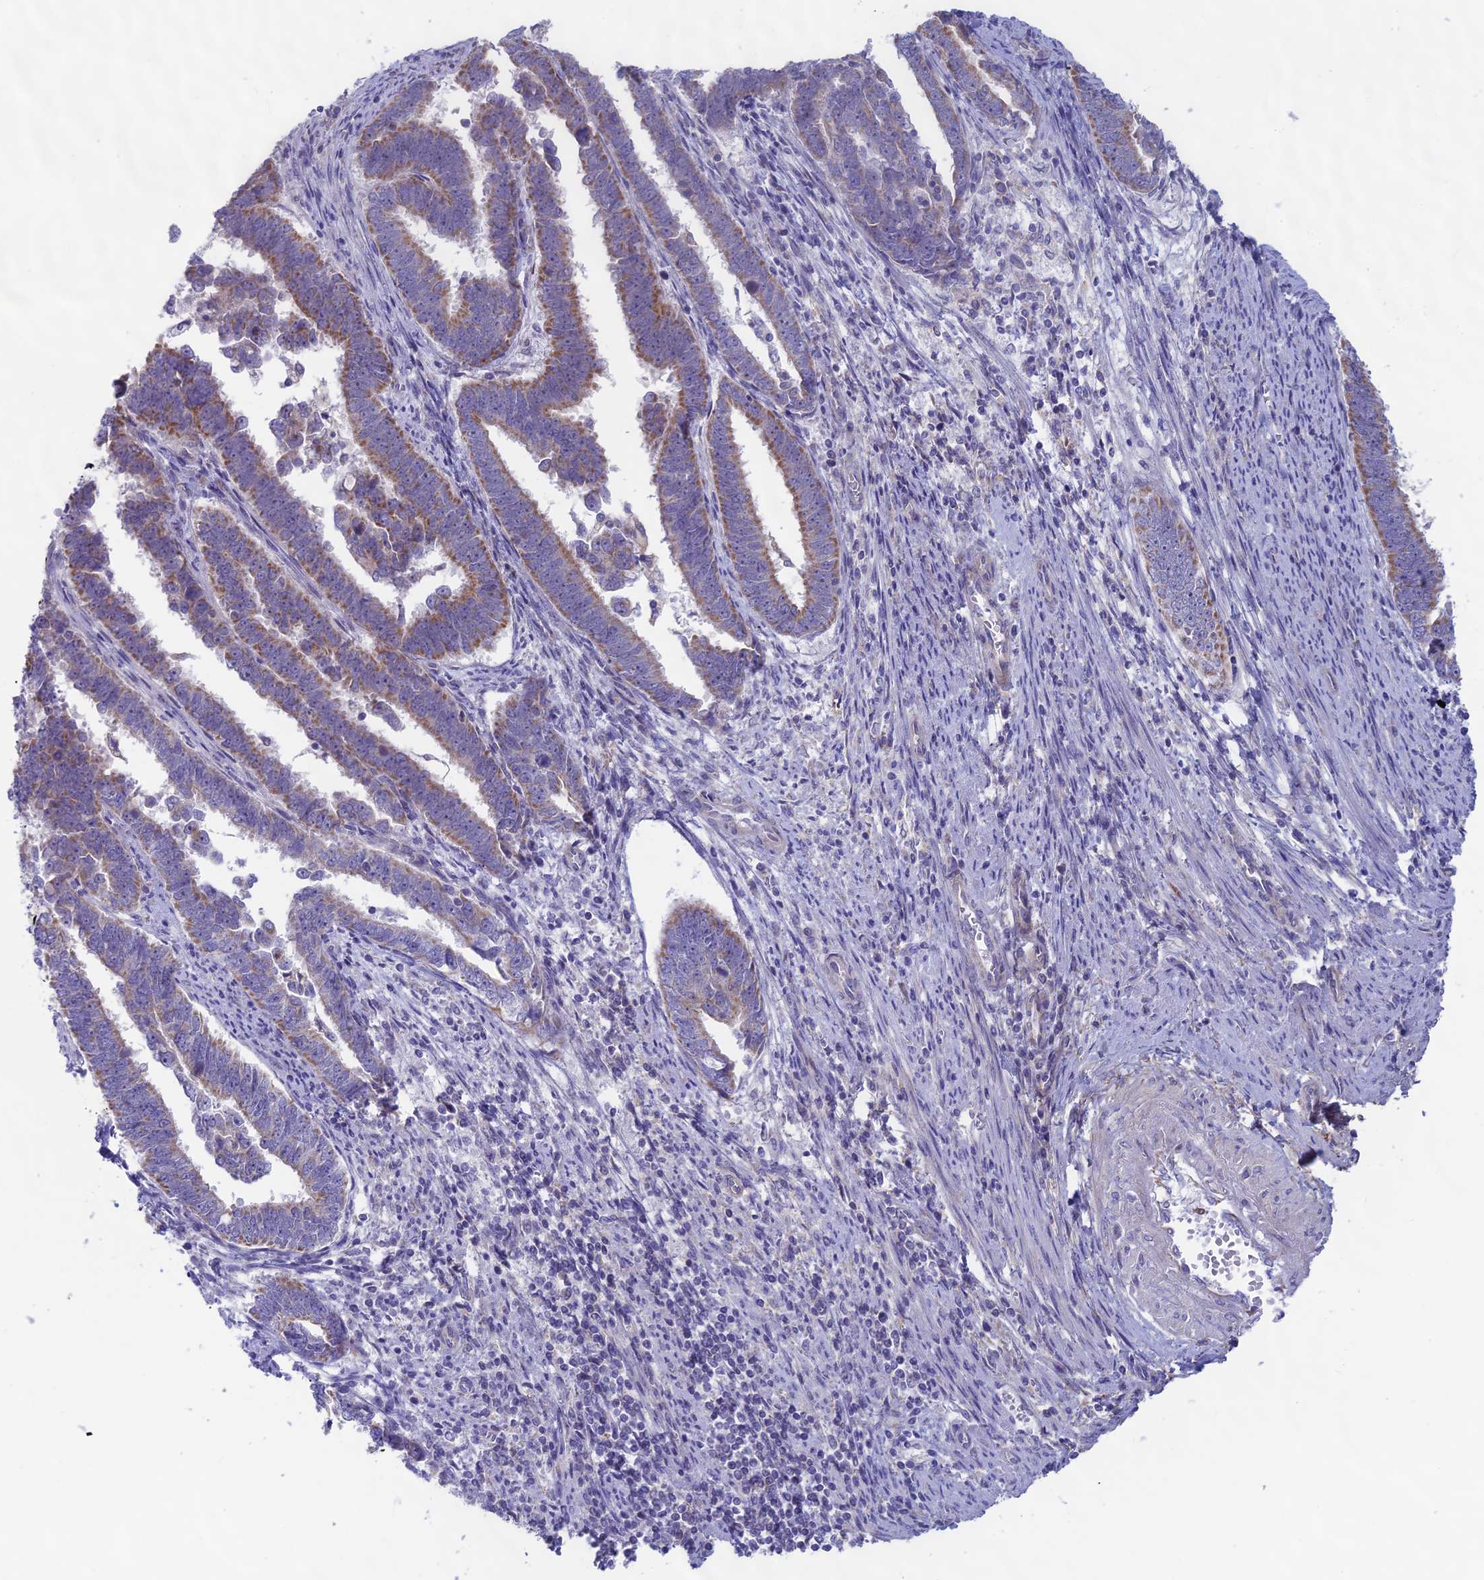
{"staining": {"intensity": "moderate", "quantity": ">75%", "location": "cytoplasmic/membranous"}, "tissue": "endometrial cancer", "cell_type": "Tumor cells", "image_type": "cancer", "snomed": [{"axis": "morphology", "description": "Adenocarcinoma, NOS"}, {"axis": "topography", "description": "Endometrium"}], "caption": "High-power microscopy captured an immunohistochemistry image of endometrial cancer, revealing moderate cytoplasmic/membranous positivity in about >75% of tumor cells. The protein is shown in brown color, while the nuclei are stained blue.", "gene": "PLAC9", "patient": {"sex": "female", "age": 75}}